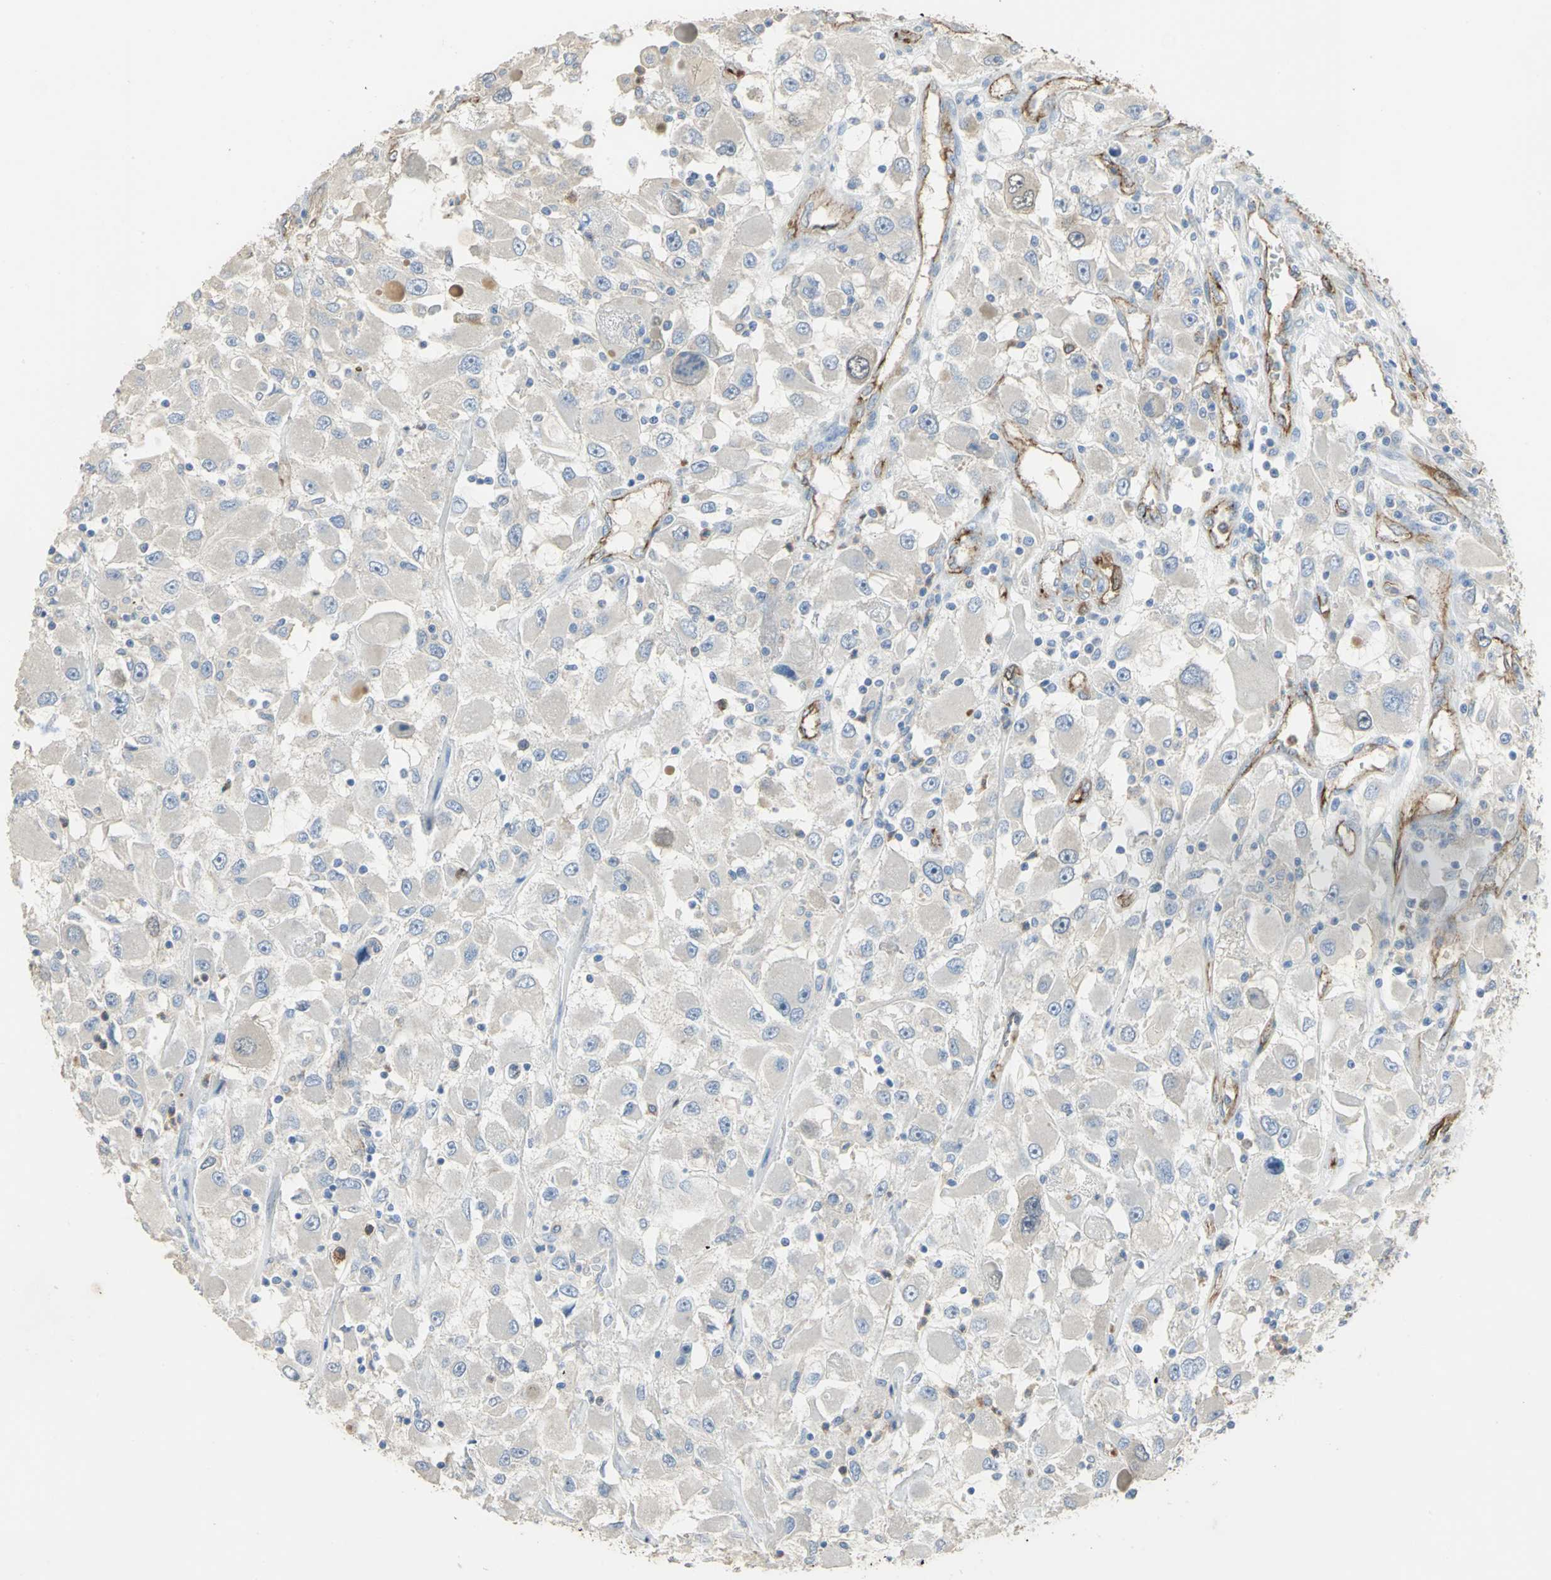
{"staining": {"intensity": "negative", "quantity": "none", "location": "none"}, "tissue": "renal cancer", "cell_type": "Tumor cells", "image_type": "cancer", "snomed": [{"axis": "morphology", "description": "Adenocarcinoma, NOS"}, {"axis": "topography", "description": "Kidney"}], "caption": "Protein analysis of renal adenocarcinoma shows no significant expression in tumor cells.", "gene": "DLGAP5", "patient": {"sex": "female", "age": 52}}